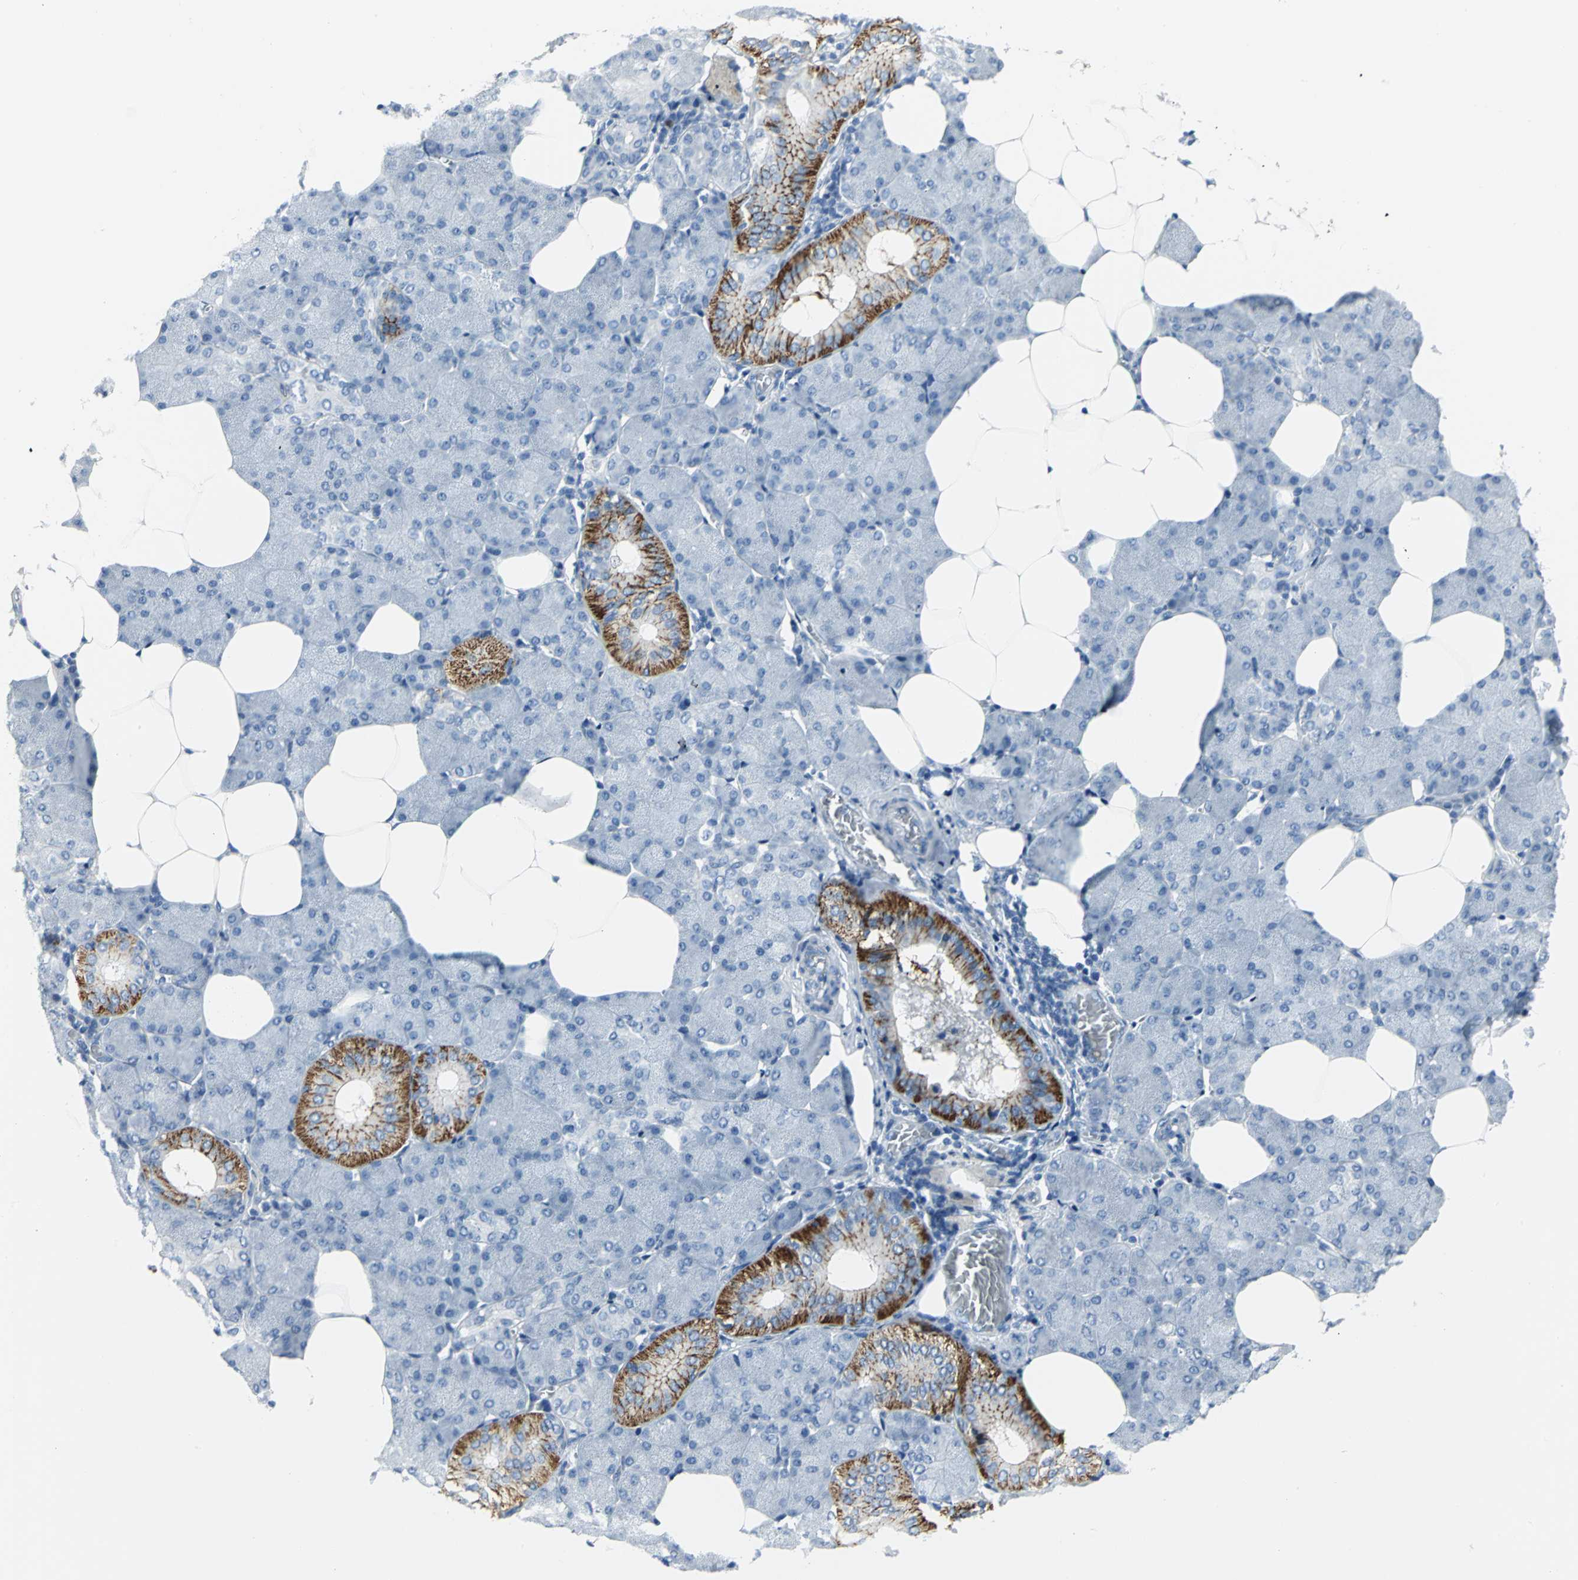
{"staining": {"intensity": "negative", "quantity": "none", "location": "none"}, "tissue": "salivary gland", "cell_type": "Glandular cells", "image_type": "normal", "snomed": [{"axis": "morphology", "description": "Normal tissue, NOS"}, {"axis": "morphology", "description": "Adenoma, NOS"}, {"axis": "topography", "description": "Salivary gland"}], "caption": "Protein analysis of benign salivary gland displays no significant positivity in glandular cells.", "gene": "MCM3", "patient": {"sex": "female", "age": 32}}